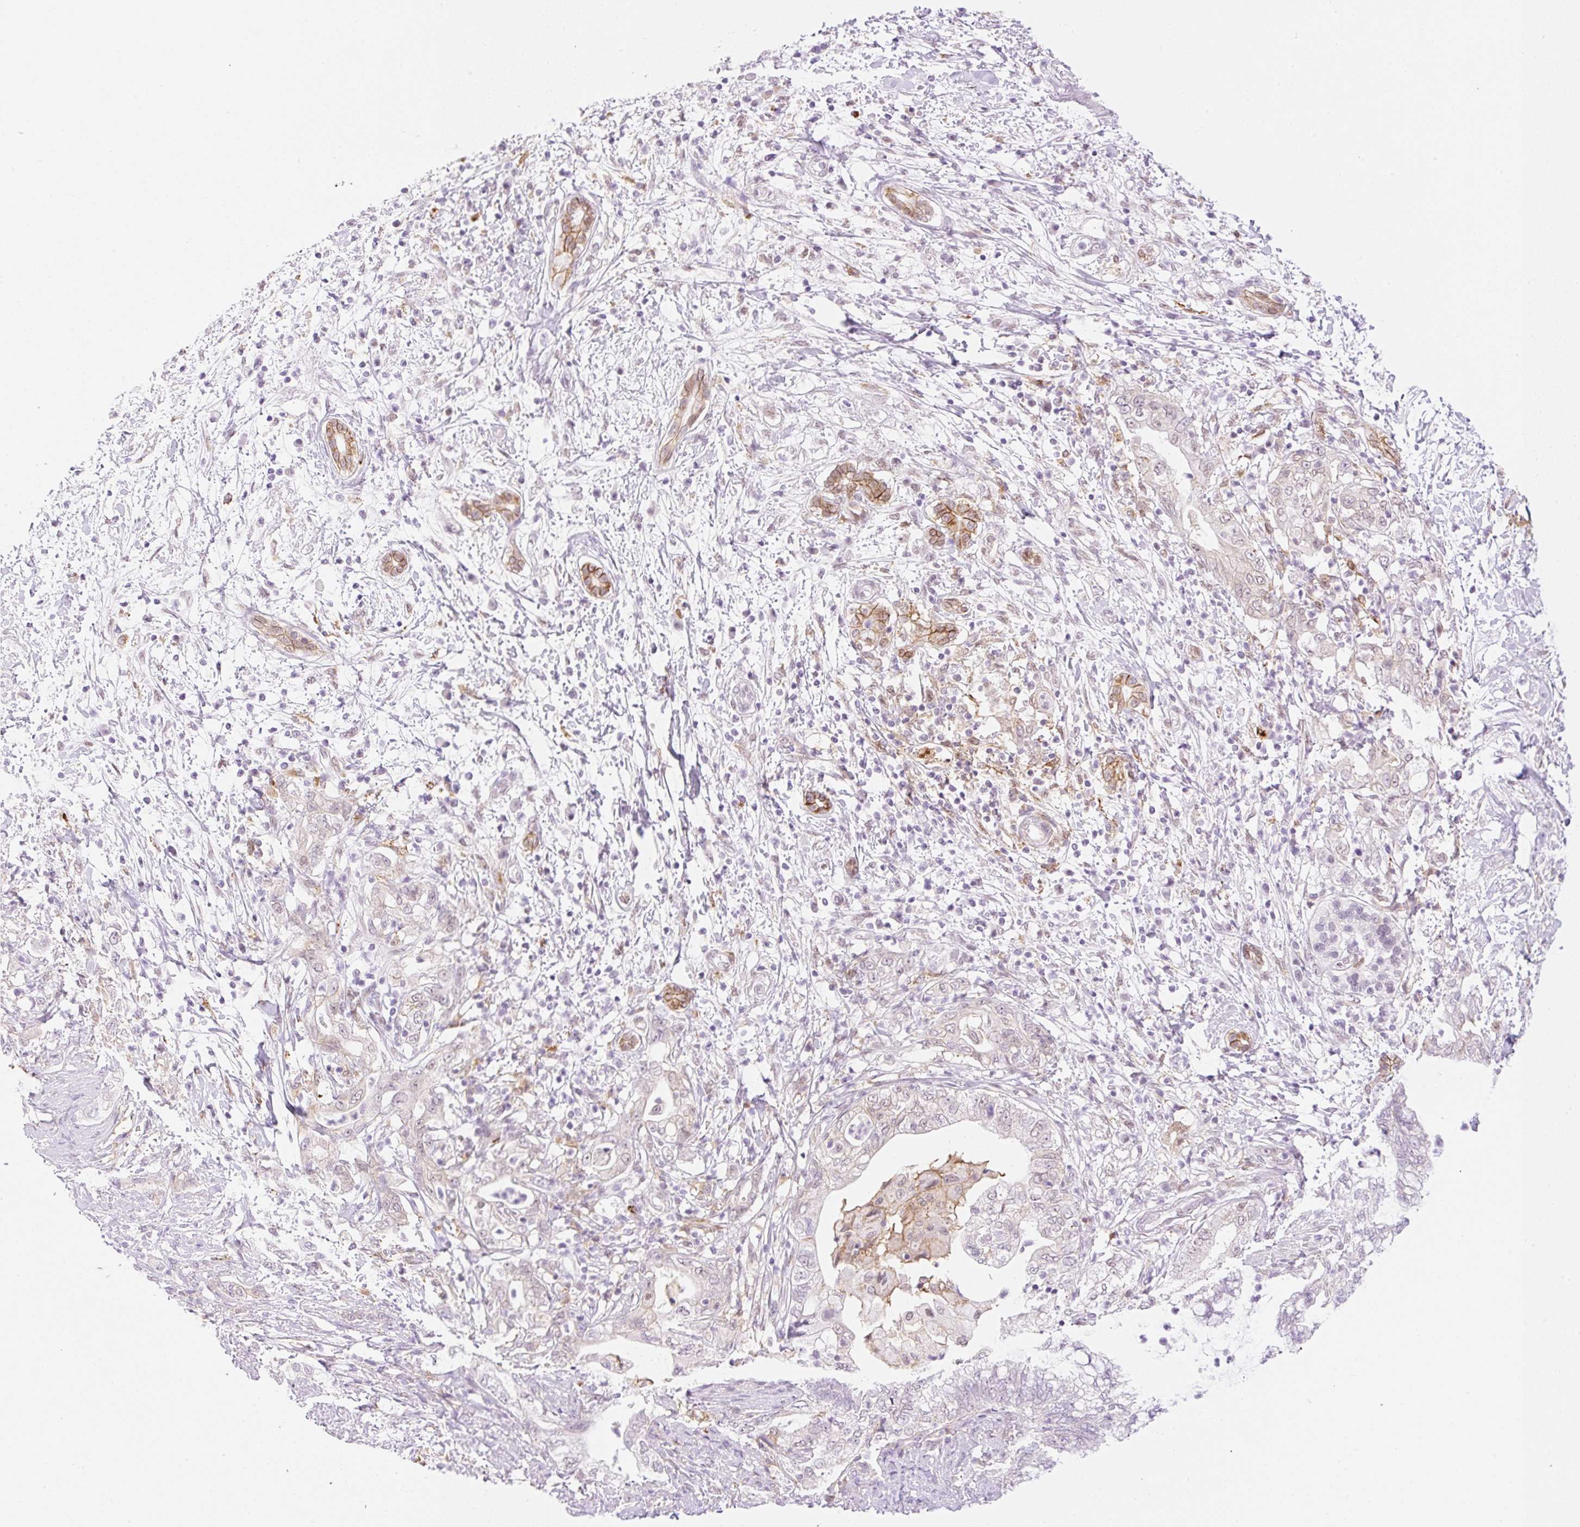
{"staining": {"intensity": "weak", "quantity": "<25%", "location": "nuclear"}, "tissue": "pancreatic cancer", "cell_type": "Tumor cells", "image_type": "cancer", "snomed": [{"axis": "morphology", "description": "Adenocarcinoma, NOS"}, {"axis": "topography", "description": "Pancreas"}], "caption": "Immunohistochemistry (IHC) of pancreatic cancer displays no staining in tumor cells. The staining is performed using DAB brown chromogen with nuclei counter-stained in using hematoxylin.", "gene": "PALM3", "patient": {"sex": "female", "age": 73}}